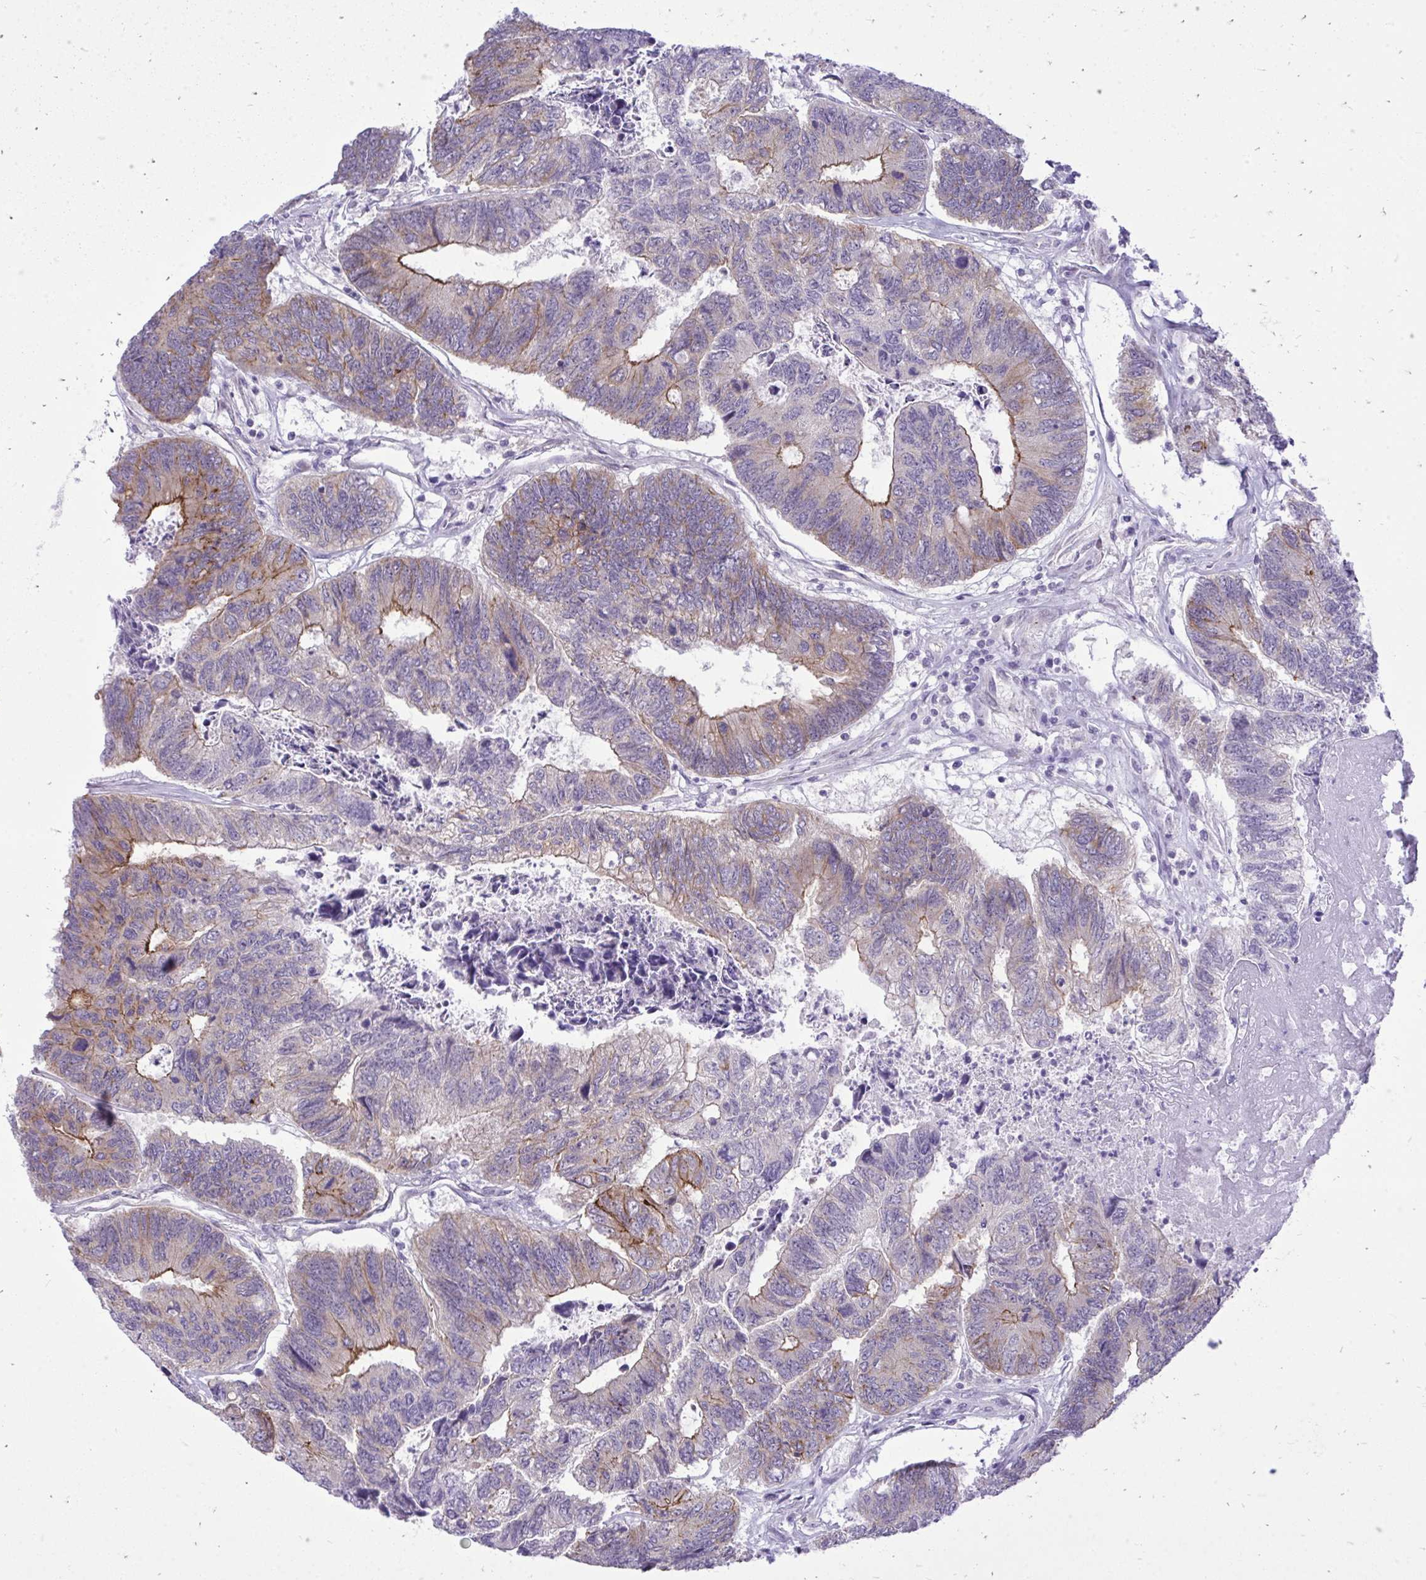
{"staining": {"intensity": "strong", "quantity": "<25%", "location": "cytoplasmic/membranous"}, "tissue": "colorectal cancer", "cell_type": "Tumor cells", "image_type": "cancer", "snomed": [{"axis": "morphology", "description": "Adenocarcinoma, NOS"}, {"axis": "topography", "description": "Colon"}], "caption": "An image of human colorectal cancer stained for a protein demonstrates strong cytoplasmic/membranous brown staining in tumor cells.", "gene": "SPTBN2", "patient": {"sex": "female", "age": 67}}